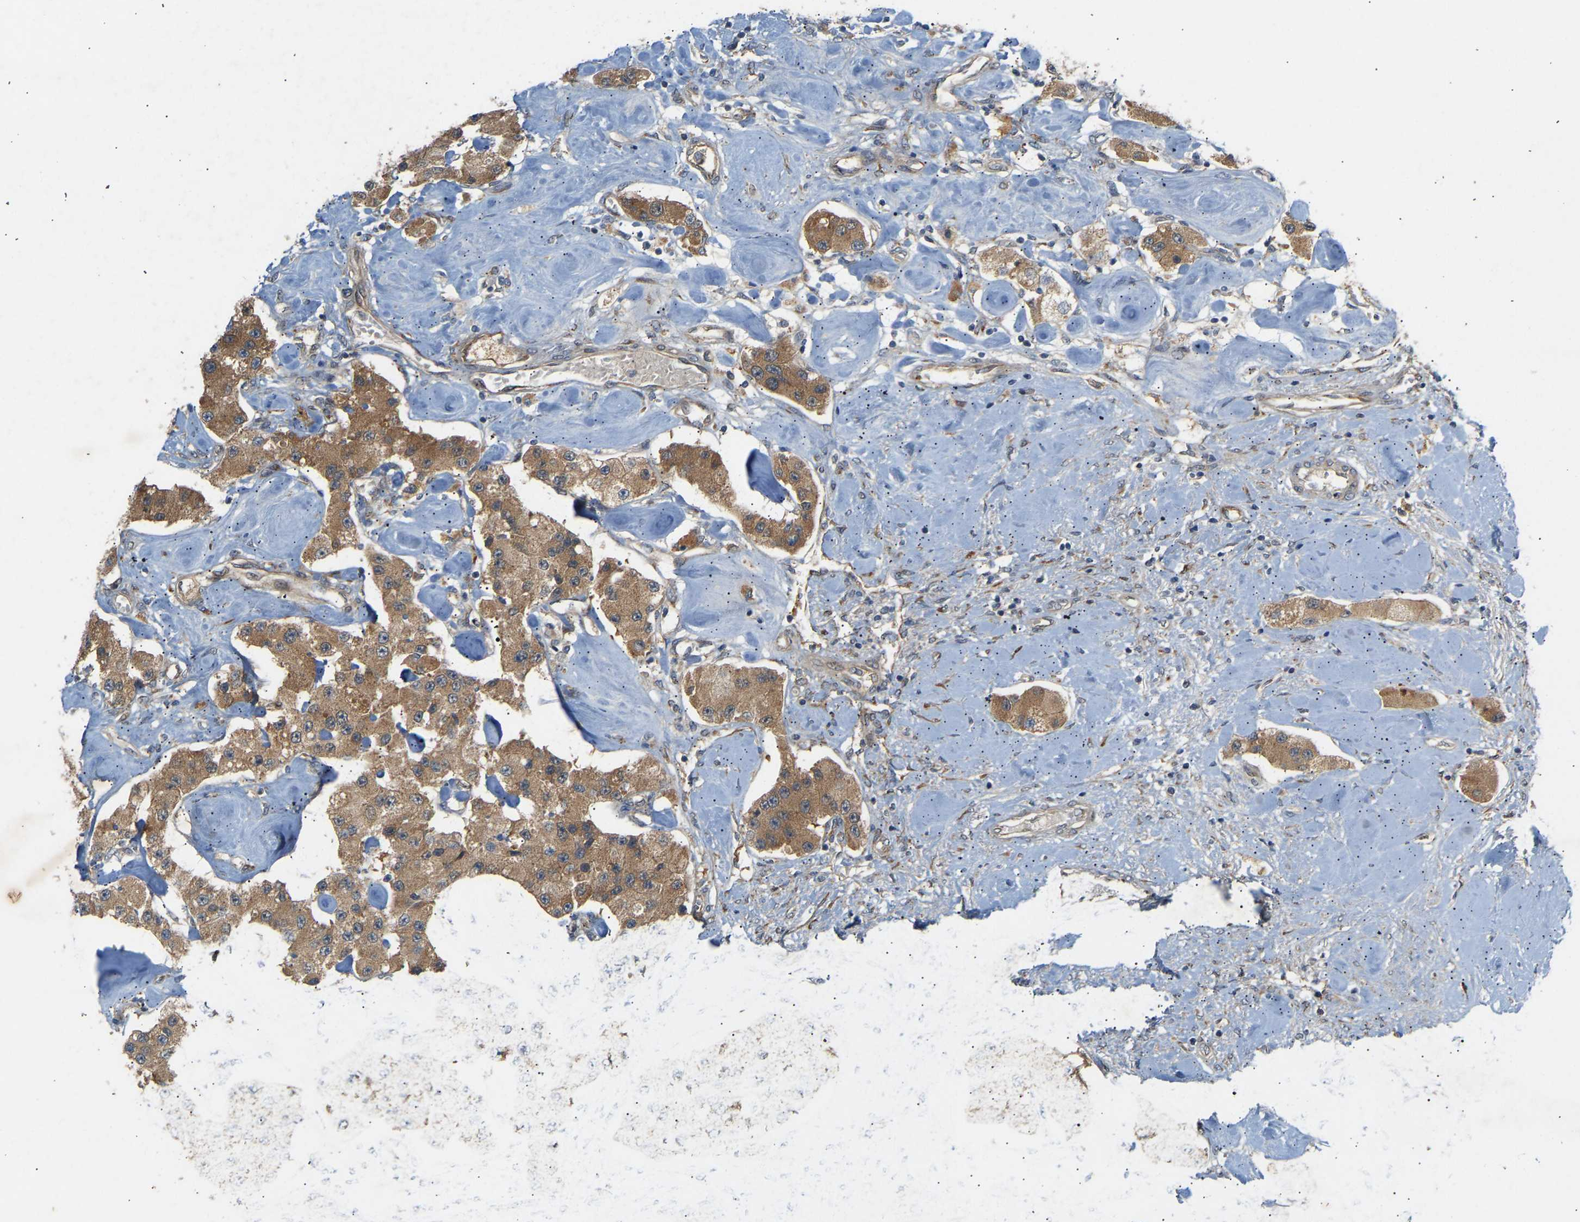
{"staining": {"intensity": "moderate", "quantity": ">75%", "location": "cytoplasmic/membranous"}, "tissue": "carcinoid", "cell_type": "Tumor cells", "image_type": "cancer", "snomed": [{"axis": "morphology", "description": "Carcinoid, malignant, NOS"}, {"axis": "topography", "description": "Pancreas"}], "caption": "Carcinoid (malignant) stained with a protein marker shows moderate staining in tumor cells.", "gene": "PTCD1", "patient": {"sex": "male", "age": 41}}